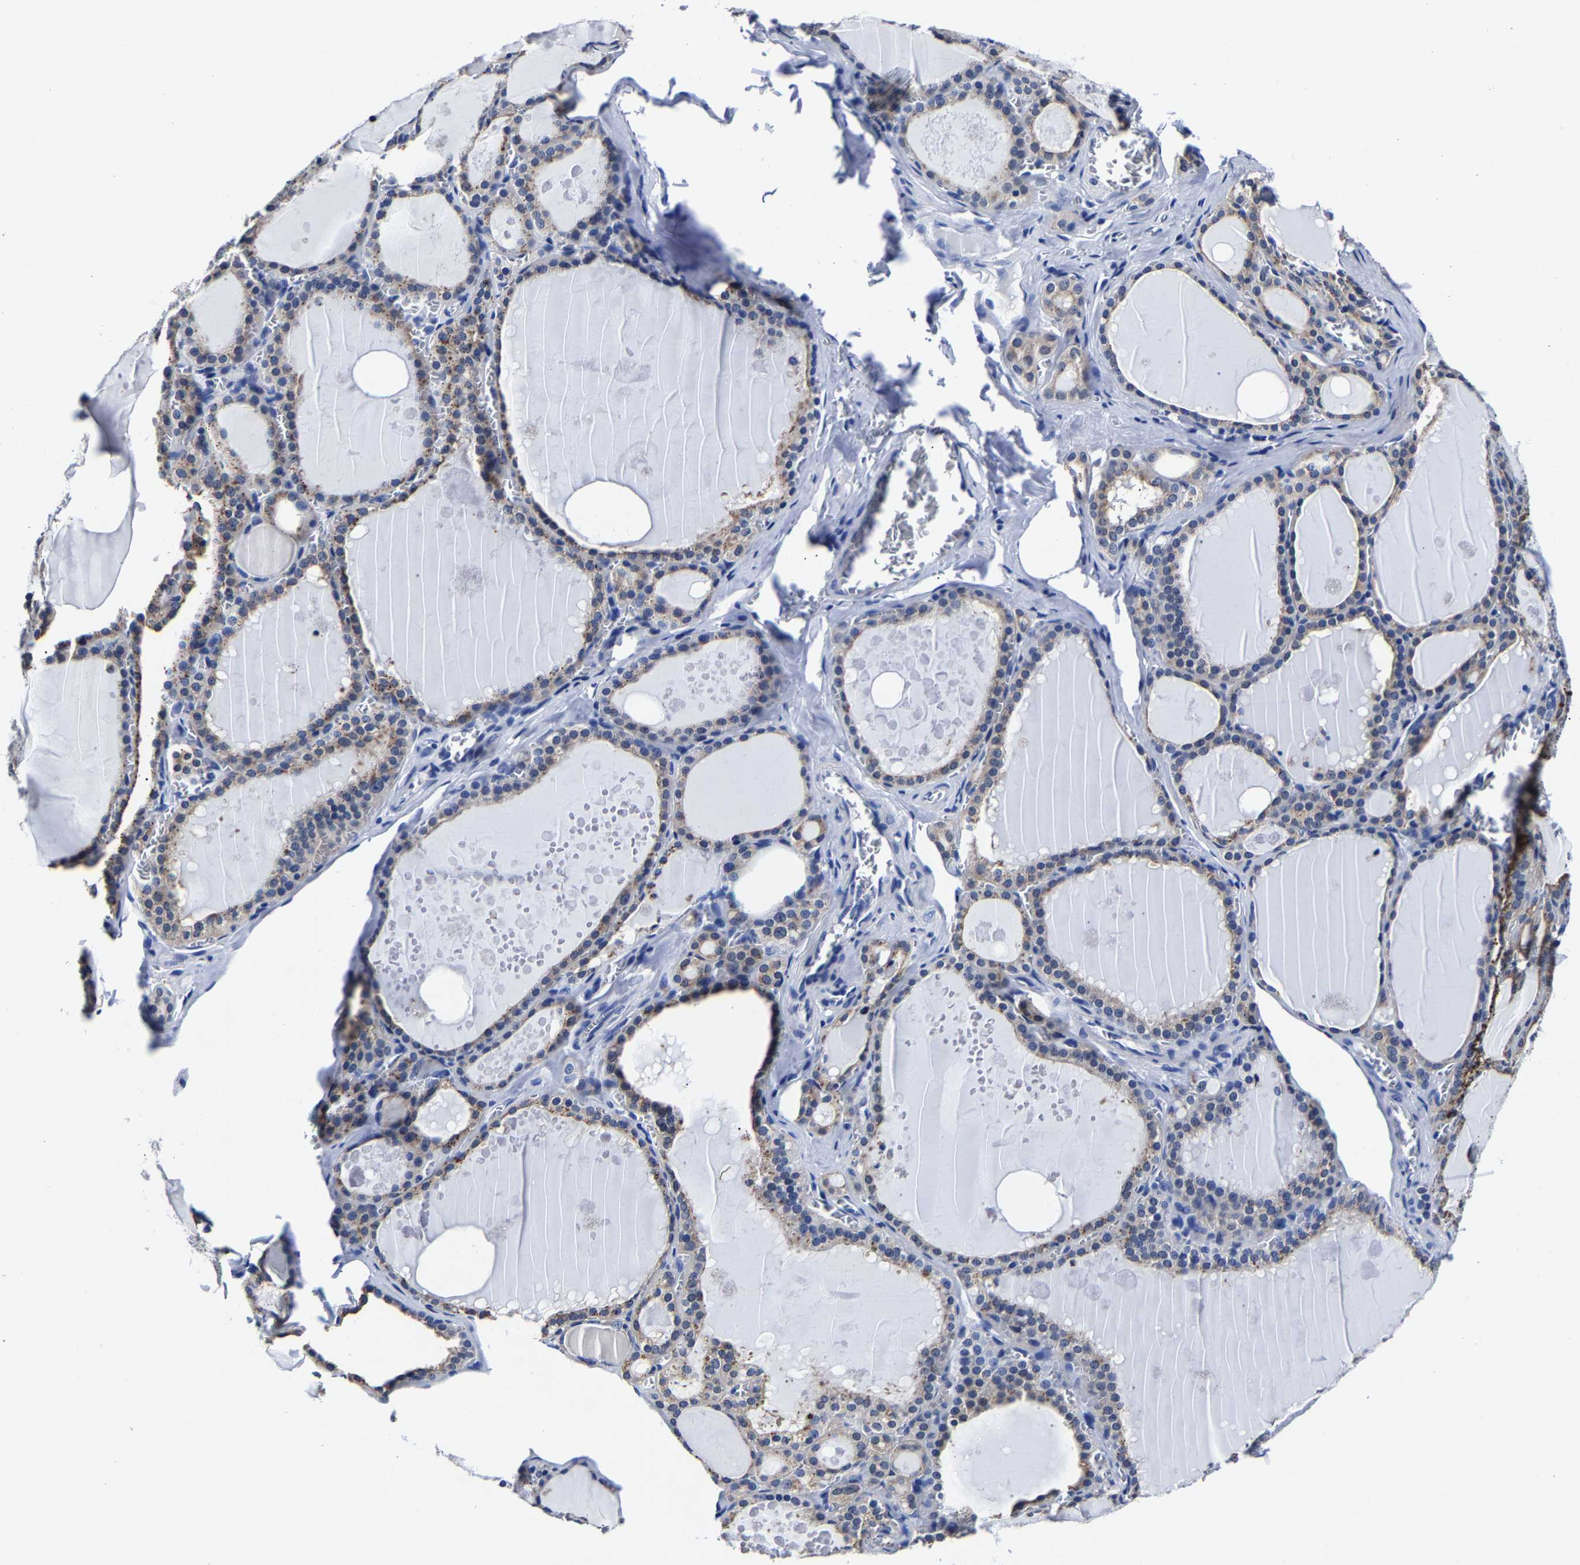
{"staining": {"intensity": "weak", "quantity": "<25%", "location": "cytoplasmic/membranous"}, "tissue": "thyroid gland", "cell_type": "Glandular cells", "image_type": "normal", "snomed": [{"axis": "morphology", "description": "Normal tissue, NOS"}, {"axis": "topography", "description": "Thyroid gland"}], "caption": "IHC histopathology image of unremarkable human thyroid gland stained for a protein (brown), which displays no positivity in glandular cells.", "gene": "CPA2", "patient": {"sex": "male", "age": 56}}